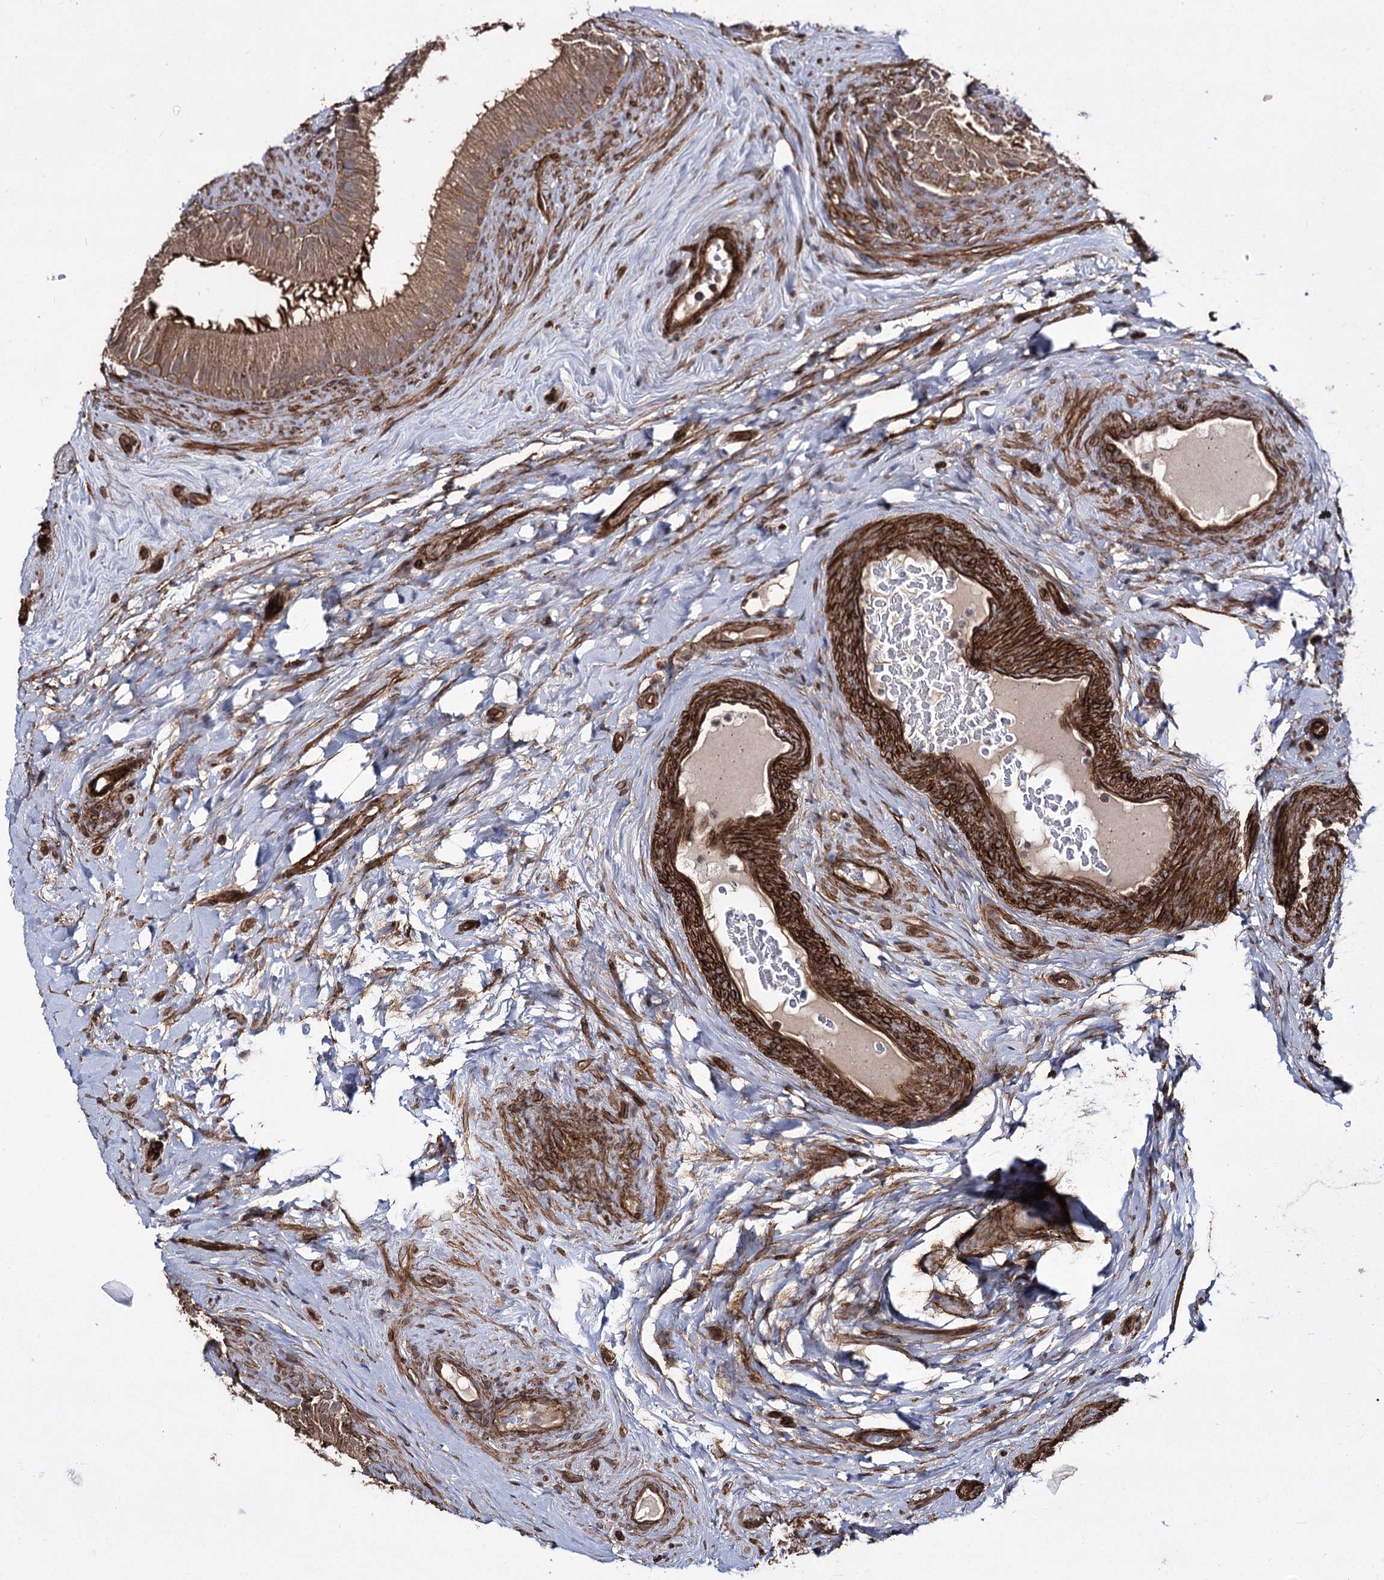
{"staining": {"intensity": "moderate", "quantity": ">75%", "location": "cytoplasmic/membranous"}, "tissue": "epididymis", "cell_type": "Glandular cells", "image_type": "normal", "snomed": [{"axis": "morphology", "description": "Normal tissue, NOS"}, {"axis": "topography", "description": "Epididymis"}], "caption": "The image demonstrates immunohistochemical staining of benign epididymis. There is moderate cytoplasmic/membranous staining is present in approximately >75% of glandular cells.", "gene": "MYO1C", "patient": {"sex": "male", "age": 84}}